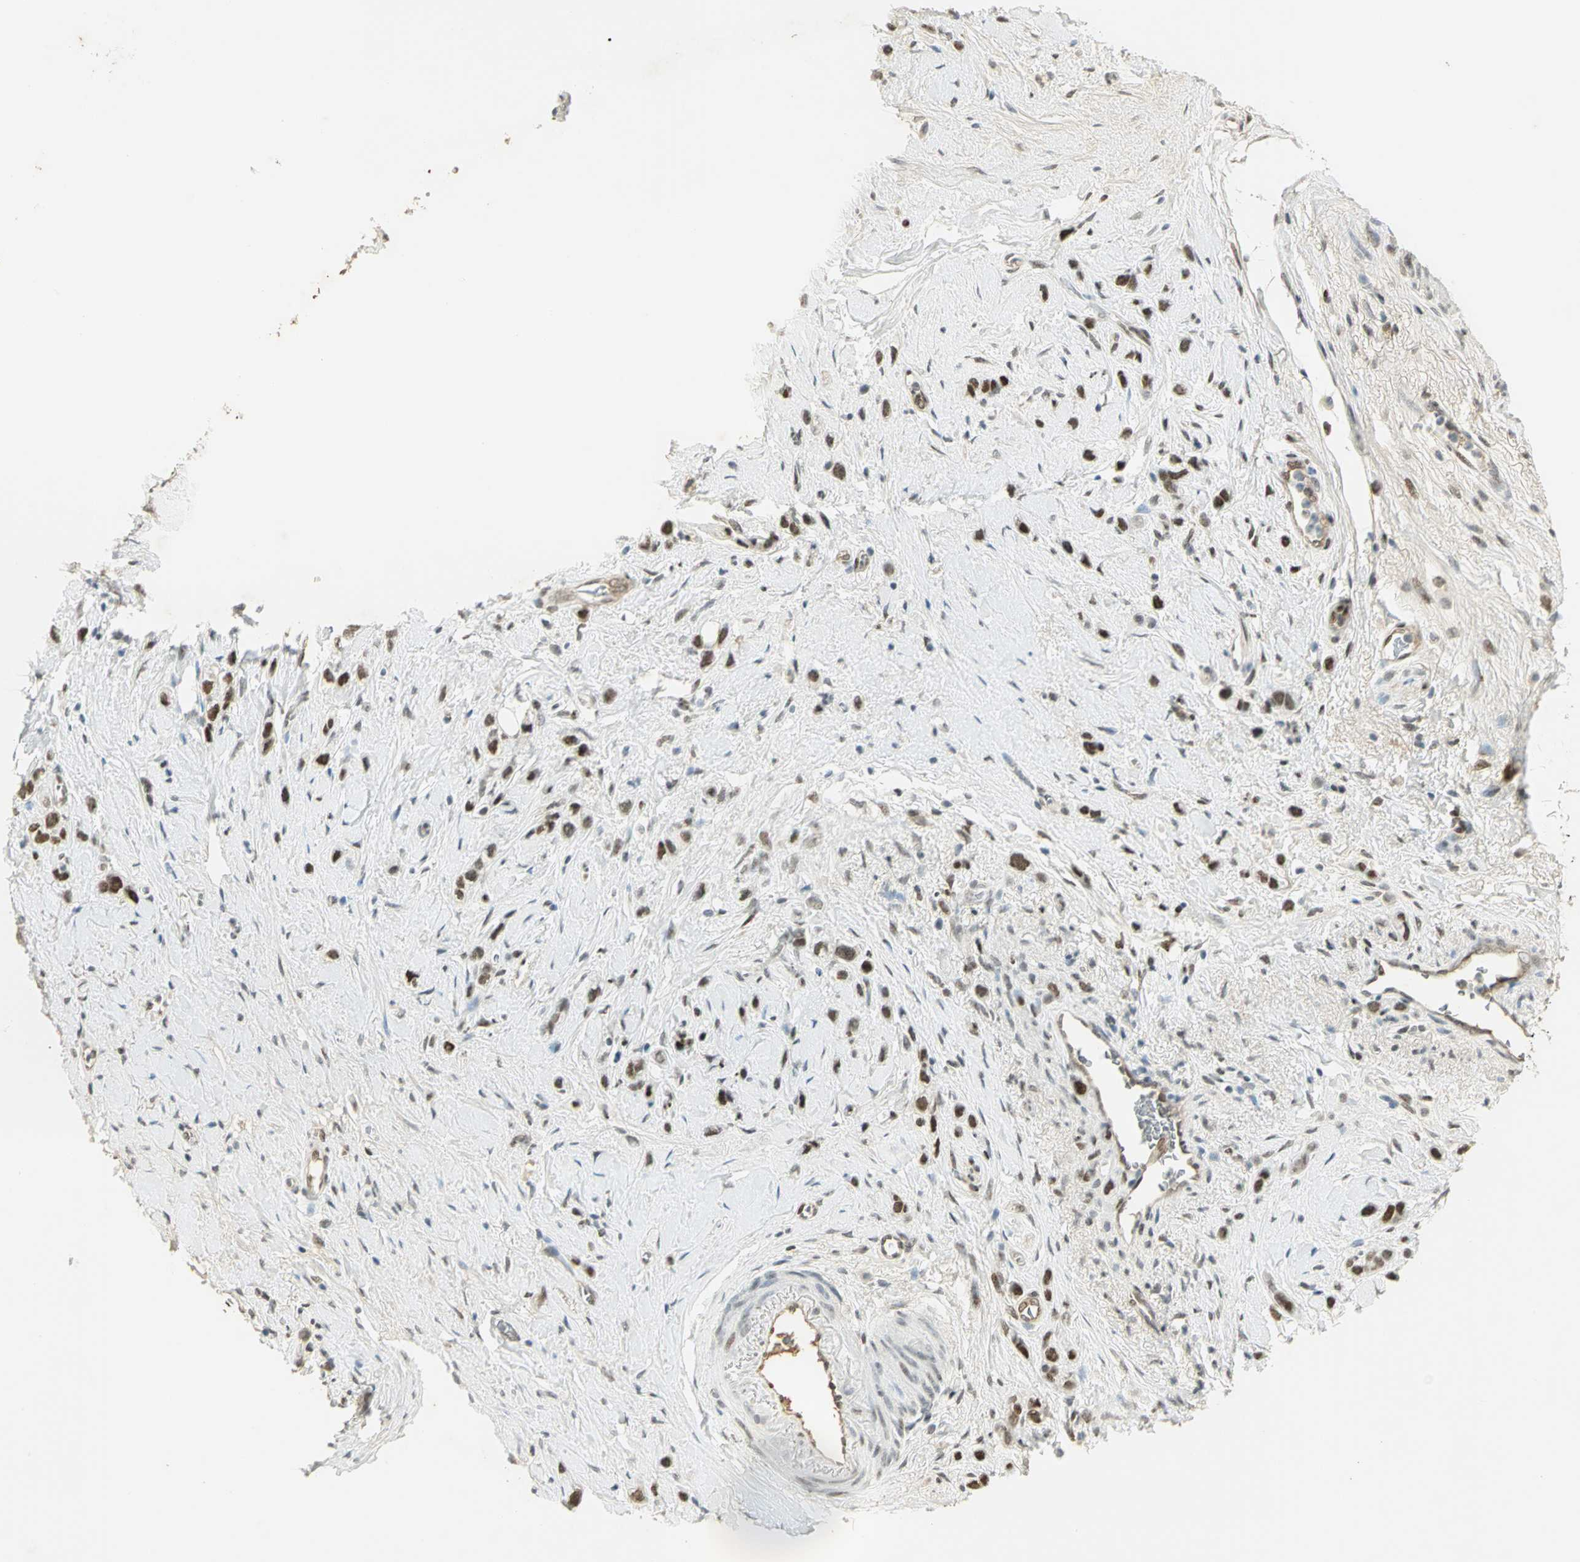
{"staining": {"intensity": "strong", "quantity": ">75%", "location": "nuclear"}, "tissue": "stomach cancer", "cell_type": "Tumor cells", "image_type": "cancer", "snomed": [{"axis": "morphology", "description": "Normal tissue, NOS"}, {"axis": "morphology", "description": "Adenocarcinoma, NOS"}, {"axis": "morphology", "description": "Adenocarcinoma, High grade"}, {"axis": "topography", "description": "Stomach, upper"}, {"axis": "topography", "description": "Stomach"}], "caption": "Immunohistochemical staining of human adenocarcinoma (stomach) exhibits high levels of strong nuclear positivity in approximately >75% of tumor cells. (brown staining indicates protein expression, while blue staining denotes nuclei).", "gene": "AK6", "patient": {"sex": "female", "age": 65}}